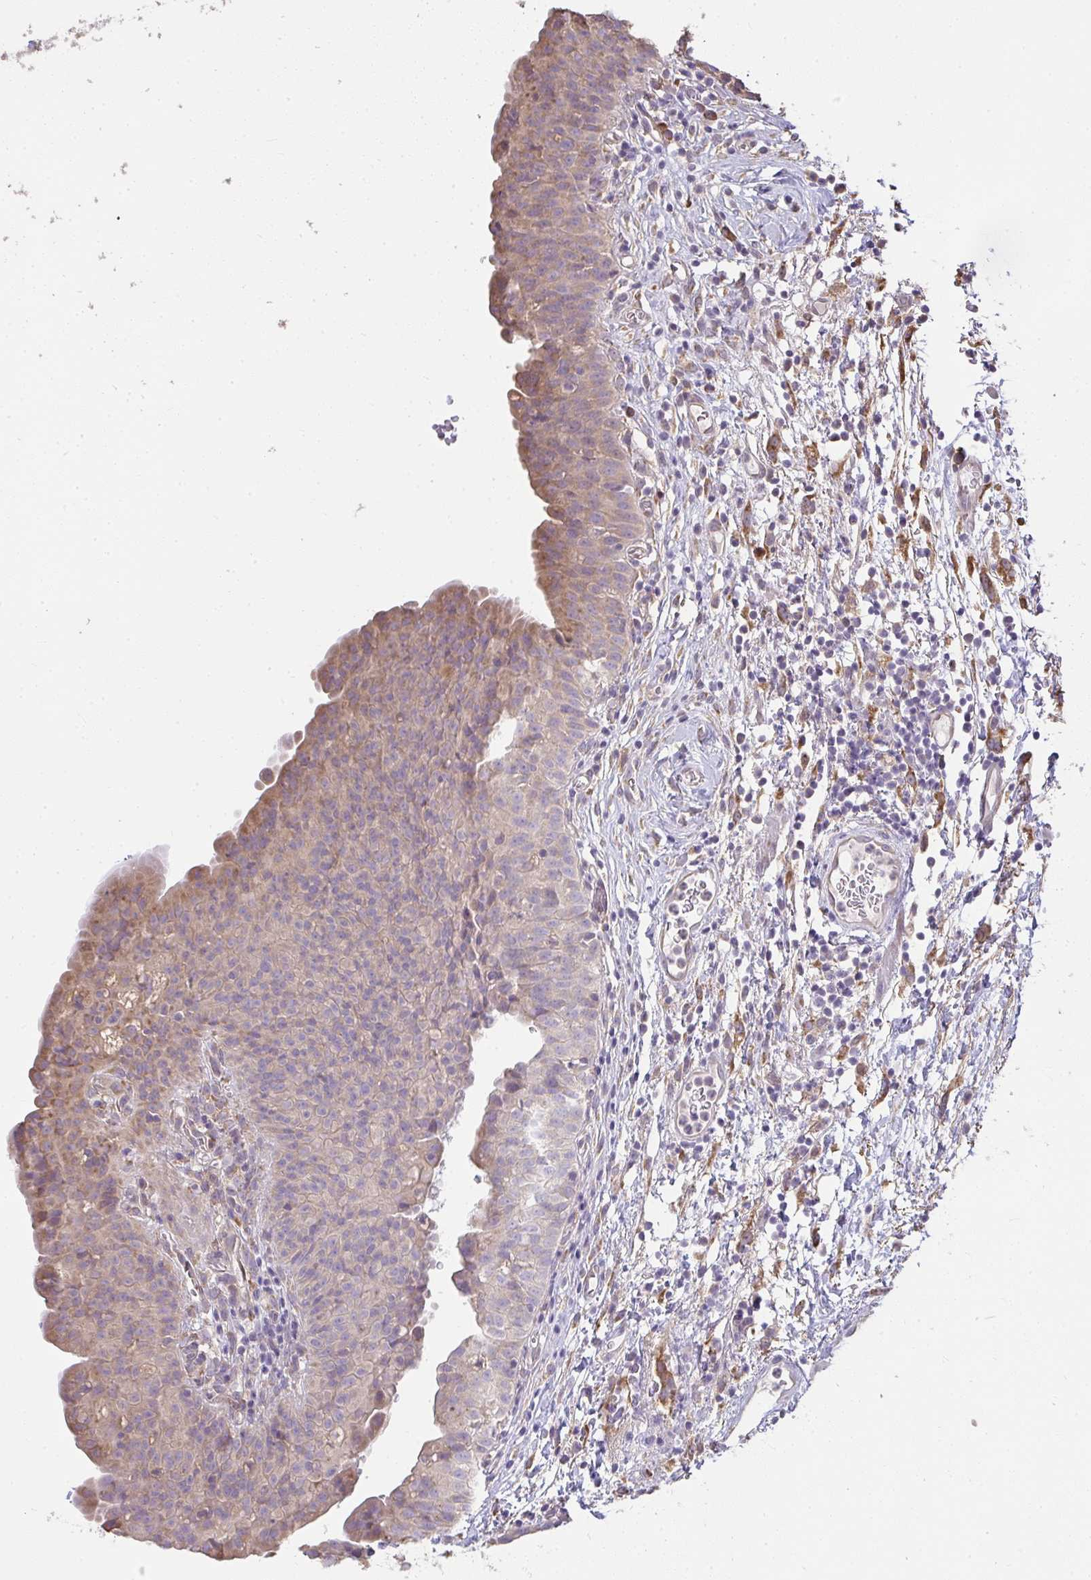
{"staining": {"intensity": "moderate", "quantity": "25%-75%", "location": "cytoplasmic/membranous"}, "tissue": "urinary bladder", "cell_type": "Urothelial cells", "image_type": "normal", "snomed": [{"axis": "morphology", "description": "Normal tissue, NOS"}, {"axis": "morphology", "description": "Inflammation, NOS"}, {"axis": "topography", "description": "Urinary bladder"}], "caption": "Urinary bladder stained with immunohistochemistry demonstrates moderate cytoplasmic/membranous staining in approximately 25%-75% of urothelial cells. Immunohistochemistry stains the protein of interest in brown and the nuclei are stained blue.", "gene": "BRINP3", "patient": {"sex": "male", "age": 57}}